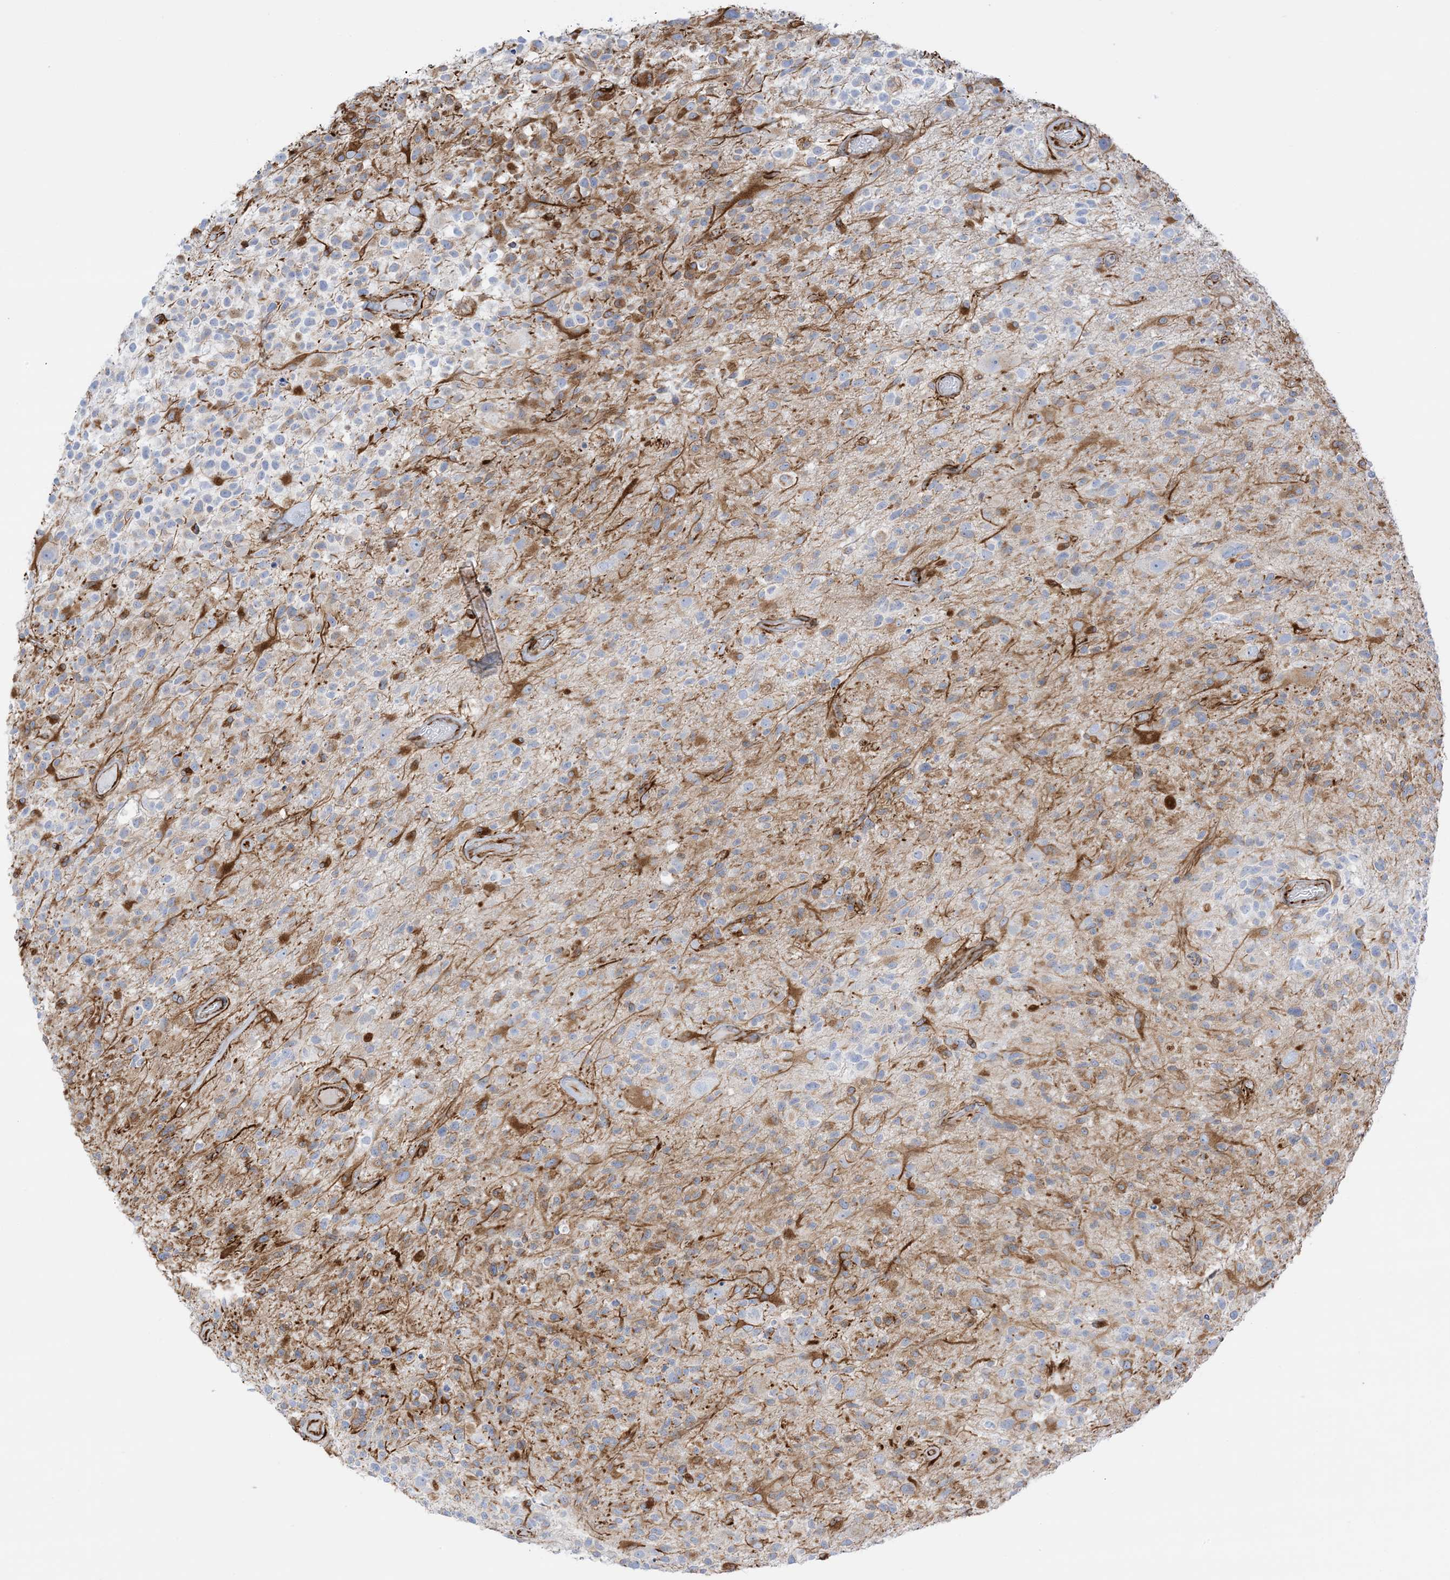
{"staining": {"intensity": "moderate", "quantity": "<25%", "location": "cytoplasmic/membranous"}, "tissue": "glioma", "cell_type": "Tumor cells", "image_type": "cancer", "snomed": [{"axis": "morphology", "description": "Glioma, malignant, High grade"}, {"axis": "morphology", "description": "Glioblastoma, NOS"}, {"axis": "topography", "description": "Brain"}], "caption": "The photomicrograph shows staining of glioblastoma, revealing moderate cytoplasmic/membranous protein expression (brown color) within tumor cells.", "gene": "PID1", "patient": {"sex": "male", "age": 60}}